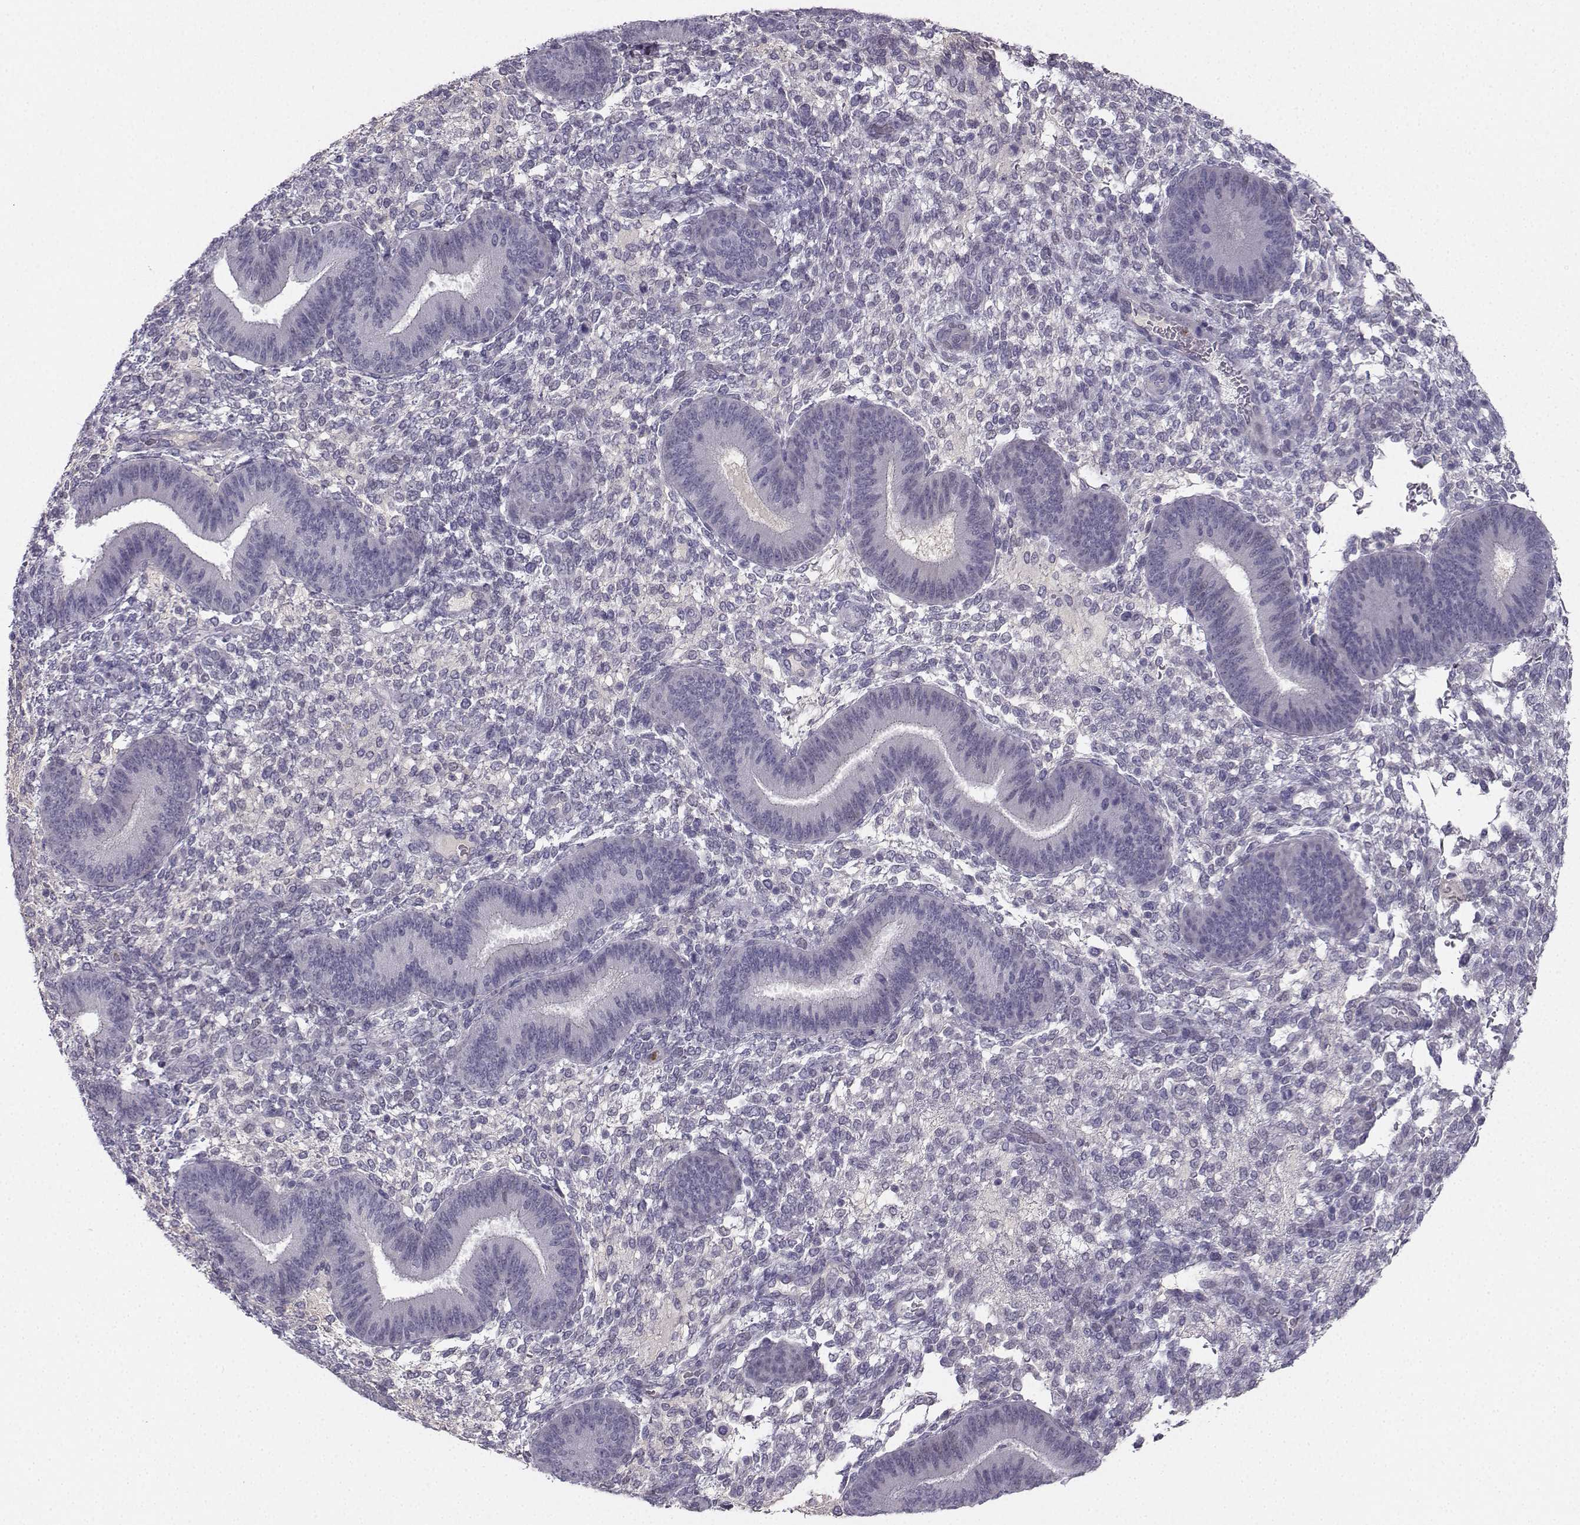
{"staining": {"intensity": "negative", "quantity": "none", "location": "none"}, "tissue": "endometrium", "cell_type": "Cells in endometrial stroma", "image_type": "normal", "snomed": [{"axis": "morphology", "description": "Normal tissue, NOS"}, {"axis": "topography", "description": "Endometrium"}], "caption": "Immunohistochemistry (IHC) of normal endometrium exhibits no staining in cells in endometrial stroma. (IHC, brightfield microscopy, high magnification).", "gene": "CALY", "patient": {"sex": "female", "age": 39}}